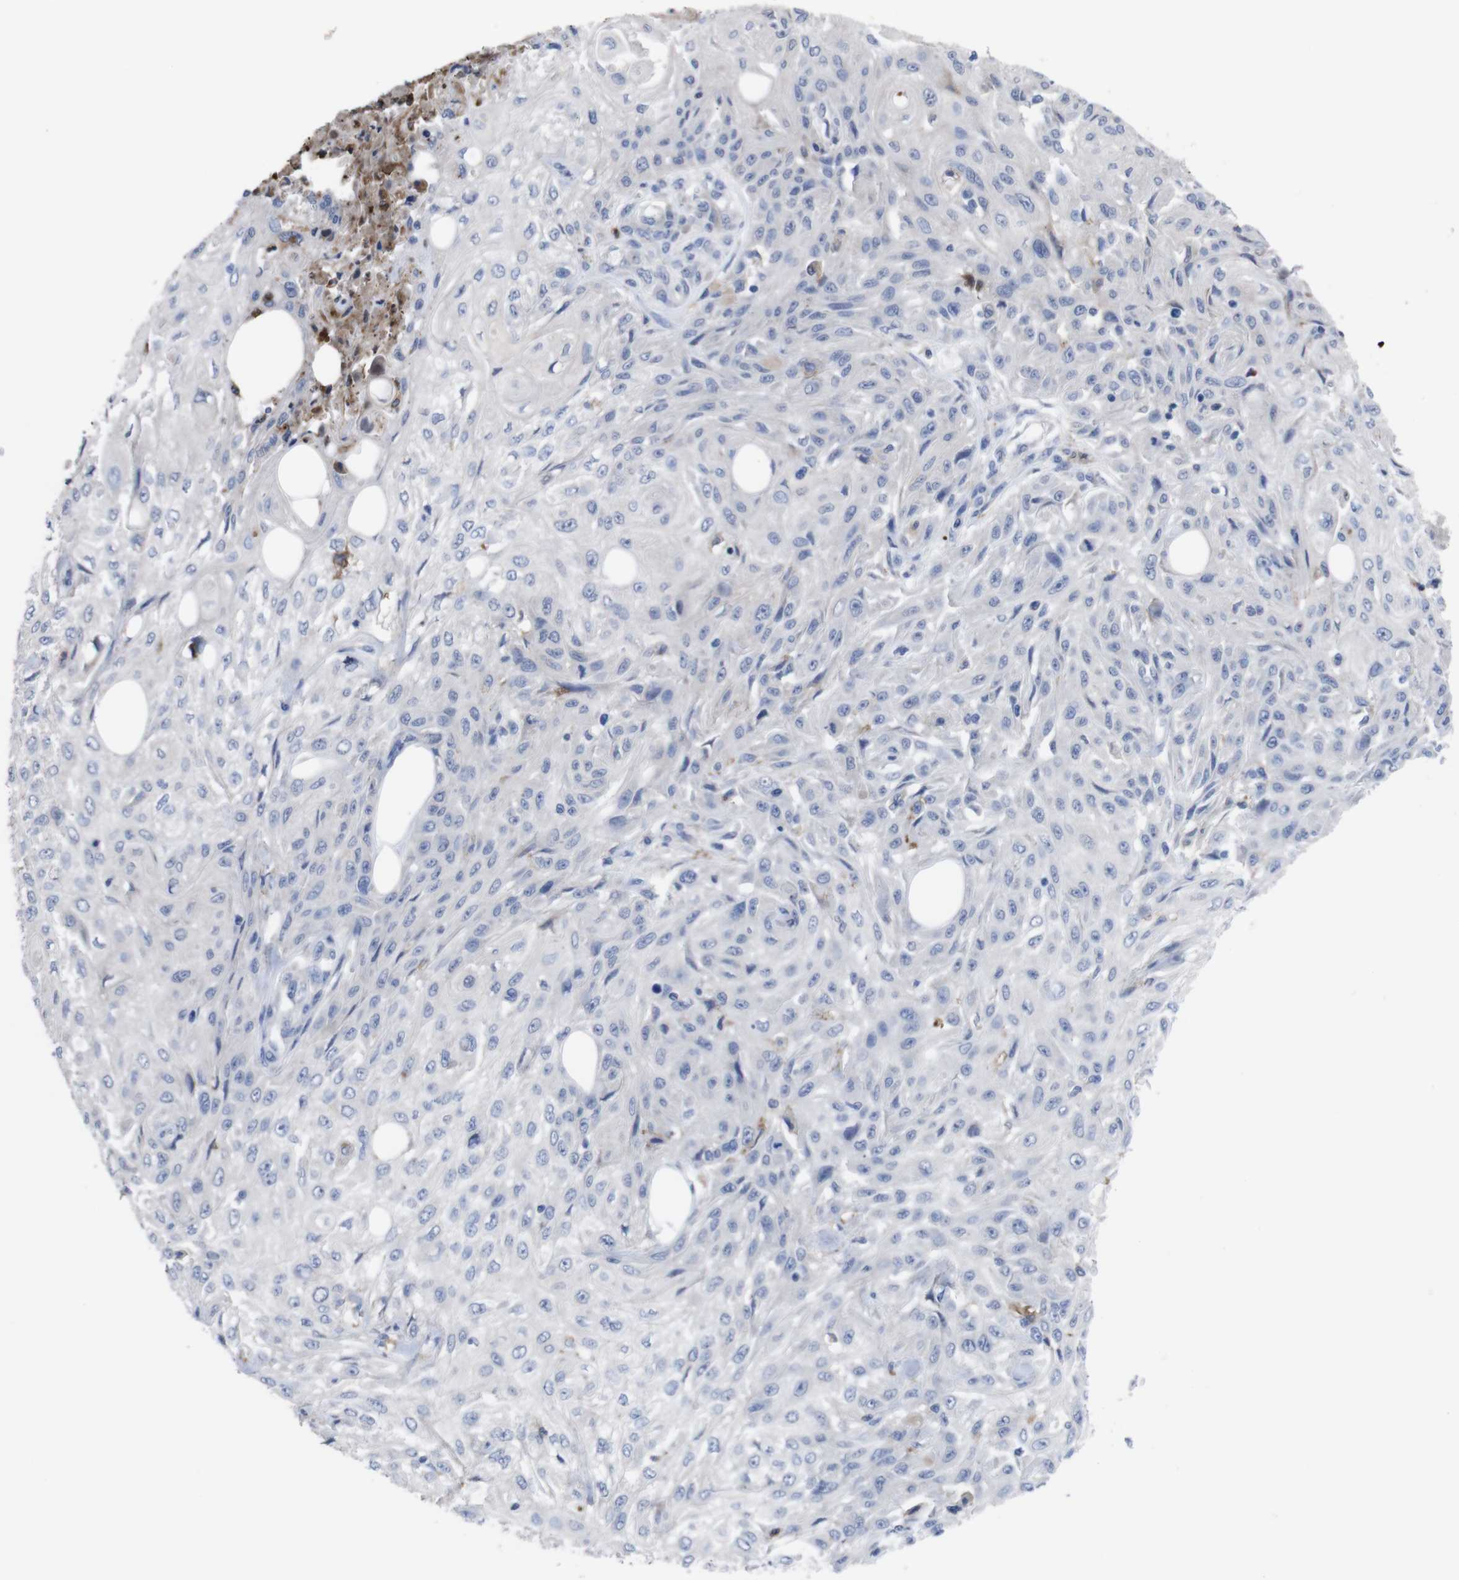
{"staining": {"intensity": "negative", "quantity": "none", "location": "none"}, "tissue": "skin cancer", "cell_type": "Tumor cells", "image_type": "cancer", "snomed": [{"axis": "morphology", "description": "Squamous cell carcinoma, NOS"}, {"axis": "topography", "description": "Skin"}], "caption": "This is an IHC histopathology image of human squamous cell carcinoma (skin). There is no positivity in tumor cells.", "gene": "C5AR1", "patient": {"sex": "male", "age": 75}}